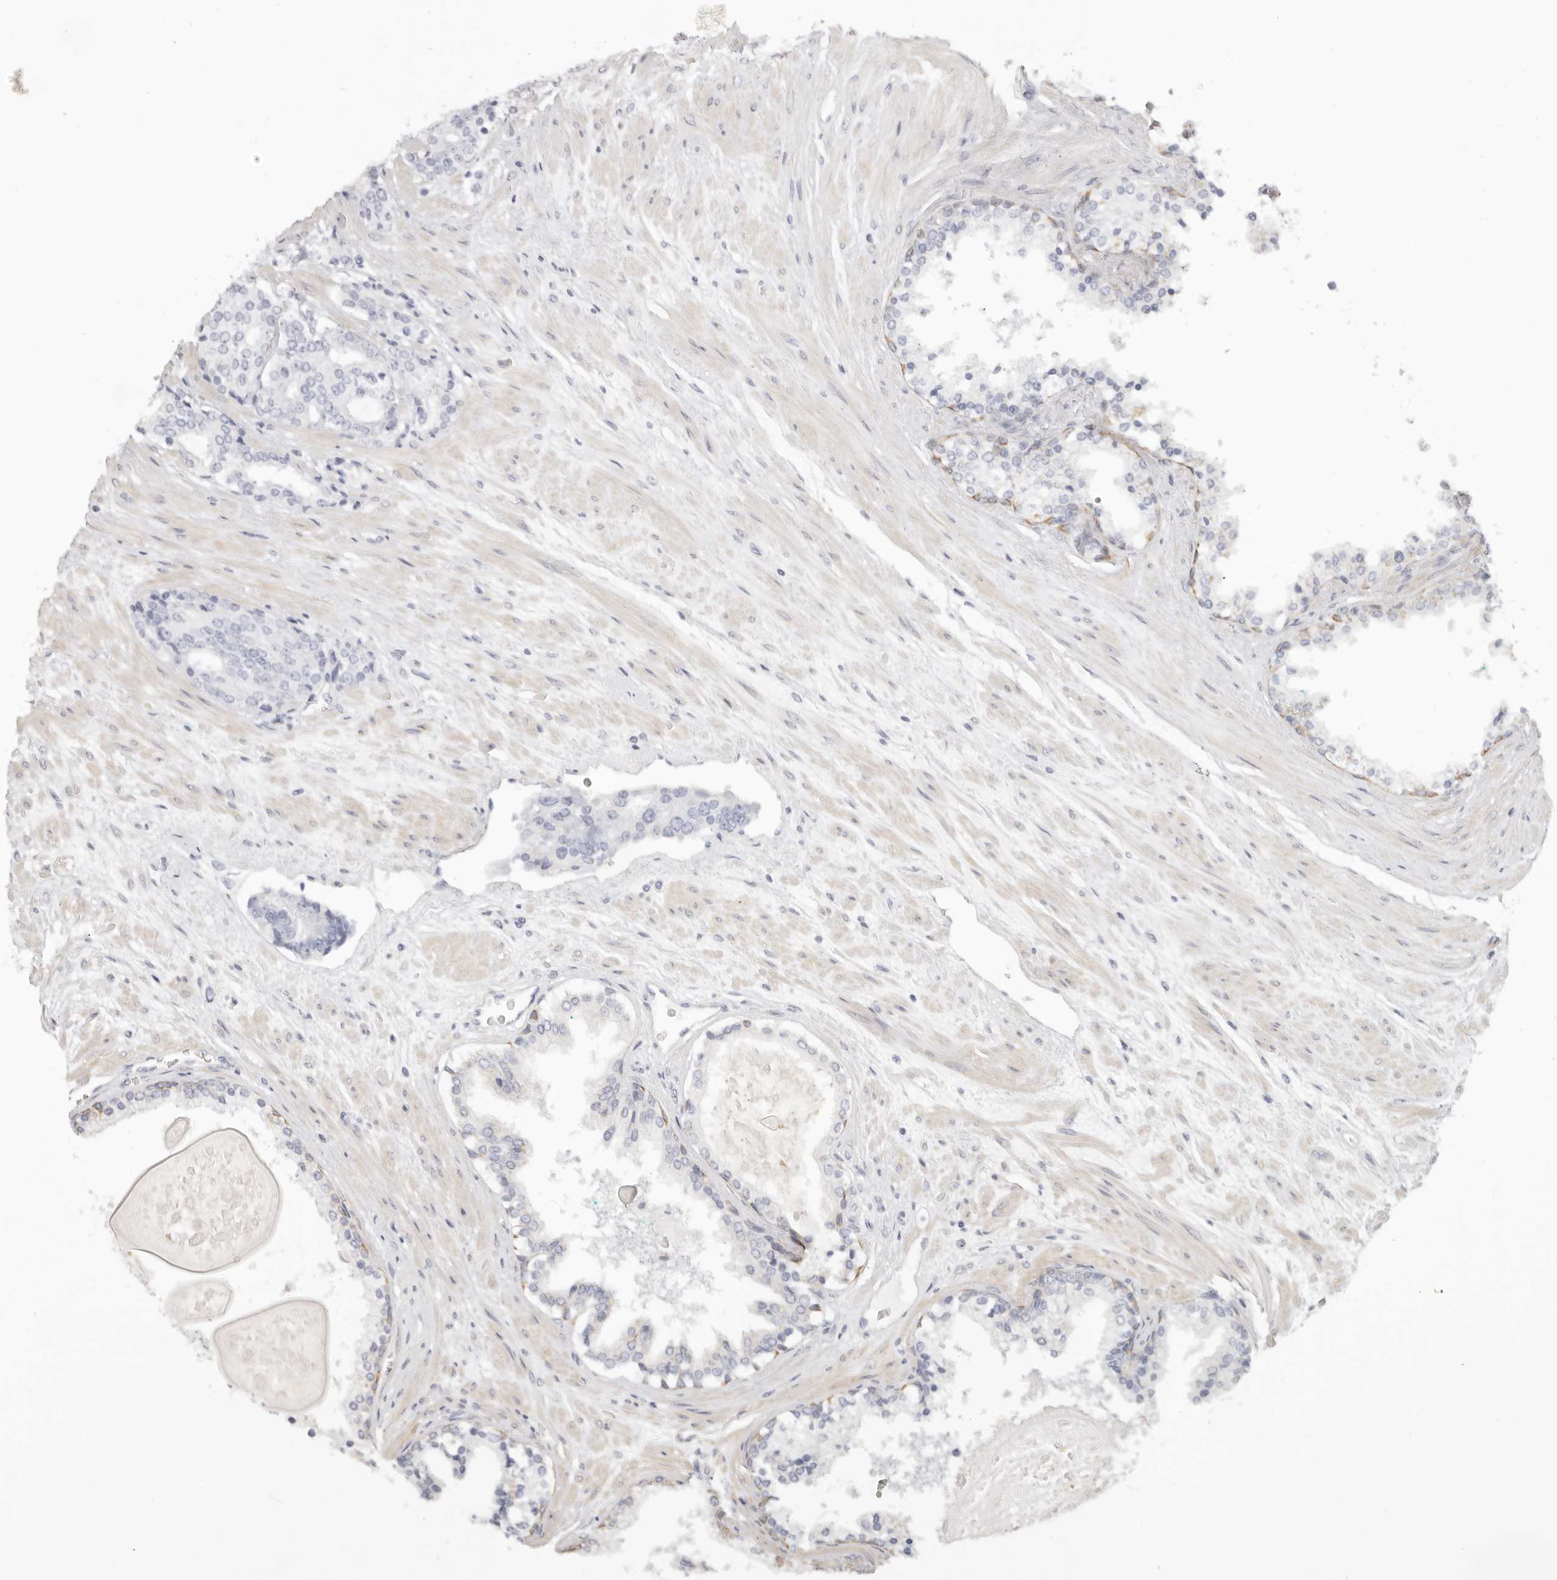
{"staining": {"intensity": "negative", "quantity": "none", "location": "none"}, "tissue": "prostate cancer", "cell_type": "Tumor cells", "image_type": "cancer", "snomed": [{"axis": "morphology", "description": "Adenocarcinoma, High grade"}, {"axis": "topography", "description": "Prostate"}], "caption": "IHC of human prostate cancer (high-grade adenocarcinoma) shows no positivity in tumor cells.", "gene": "RXFP1", "patient": {"sex": "male", "age": 71}}